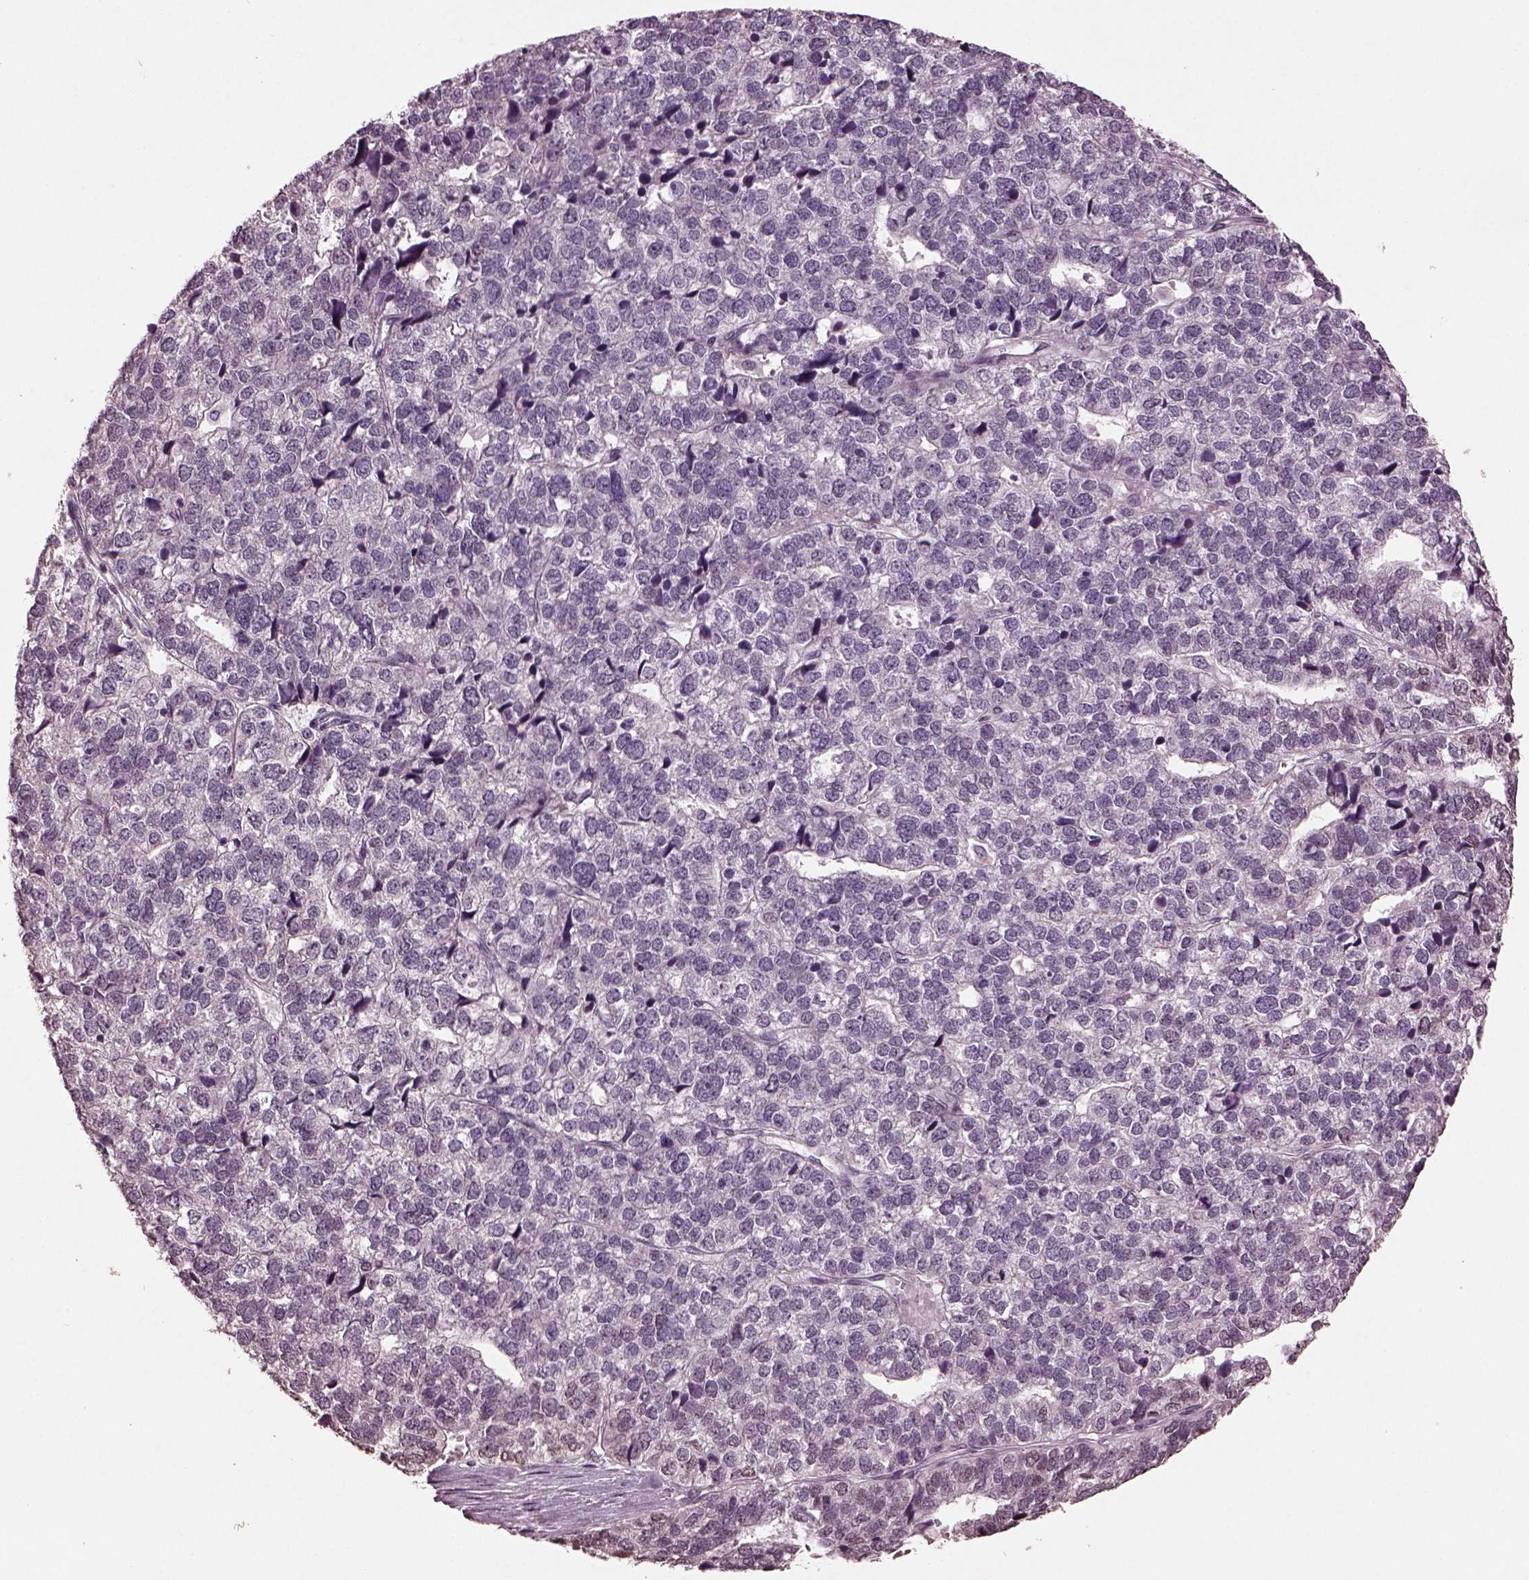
{"staining": {"intensity": "negative", "quantity": "none", "location": "none"}, "tissue": "stomach cancer", "cell_type": "Tumor cells", "image_type": "cancer", "snomed": [{"axis": "morphology", "description": "Adenocarcinoma, NOS"}, {"axis": "topography", "description": "Stomach"}], "caption": "Immunohistochemistry (IHC) image of adenocarcinoma (stomach) stained for a protein (brown), which displays no positivity in tumor cells.", "gene": "IL18RAP", "patient": {"sex": "male", "age": 69}}